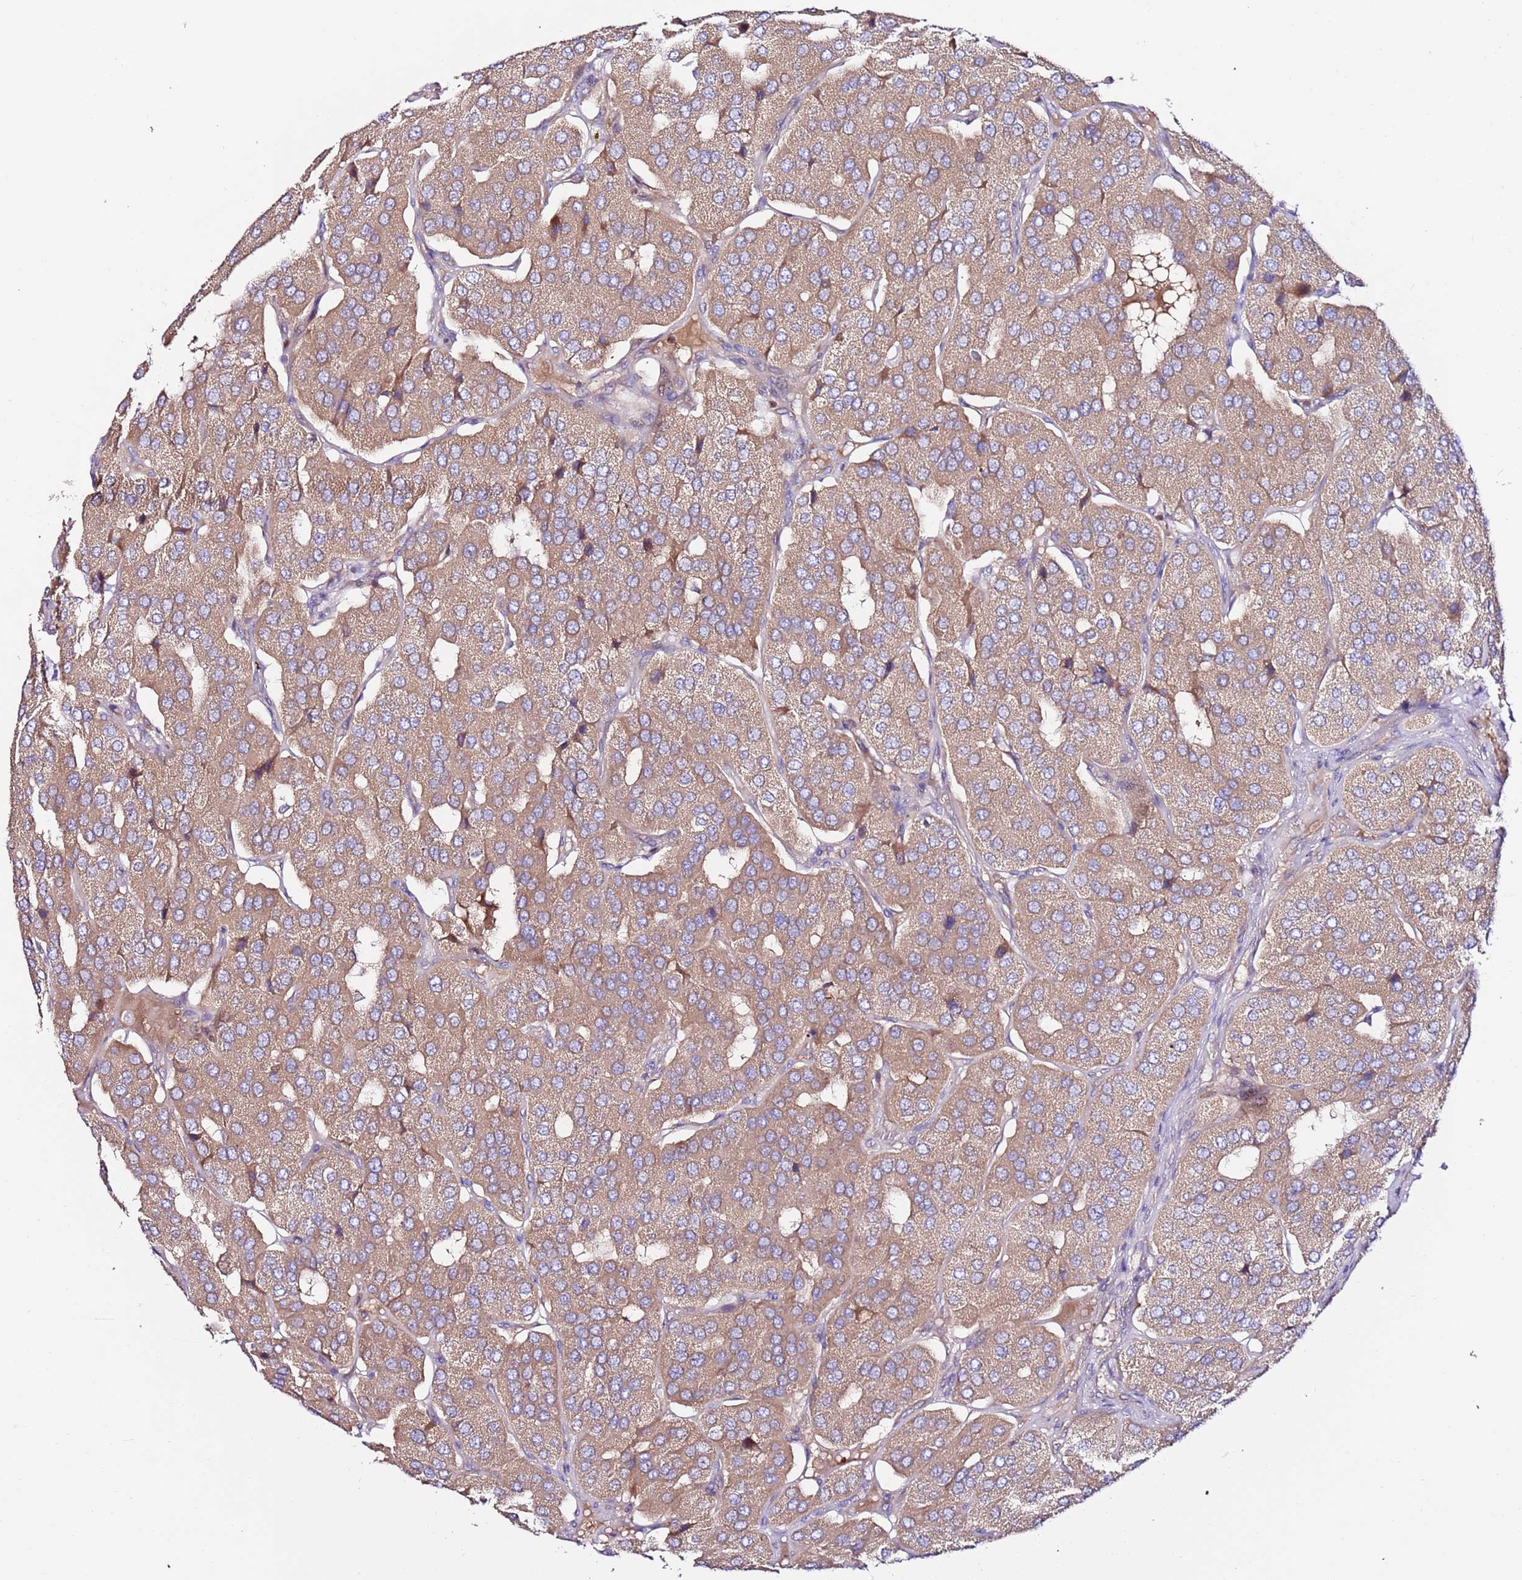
{"staining": {"intensity": "moderate", "quantity": ">75%", "location": "cytoplasmic/membranous"}, "tissue": "parathyroid gland", "cell_type": "Glandular cells", "image_type": "normal", "snomed": [{"axis": "morphology", "description": "Normal tissue, NOS"}, {"axis": "morphology", "description": "Adenoma, NOS"}, {"axis": "topography", "description": "Parathyroid gland"}], "caption": "Immunohistochemical staining of unremarkable human parathyroid gland shows >75% levels of moderate cytoplasmic/membranous protein staining in approximately >75% of glandular cells.", "gene": "FLVCR1", "patient": {"sex": "female", "age": 86}}